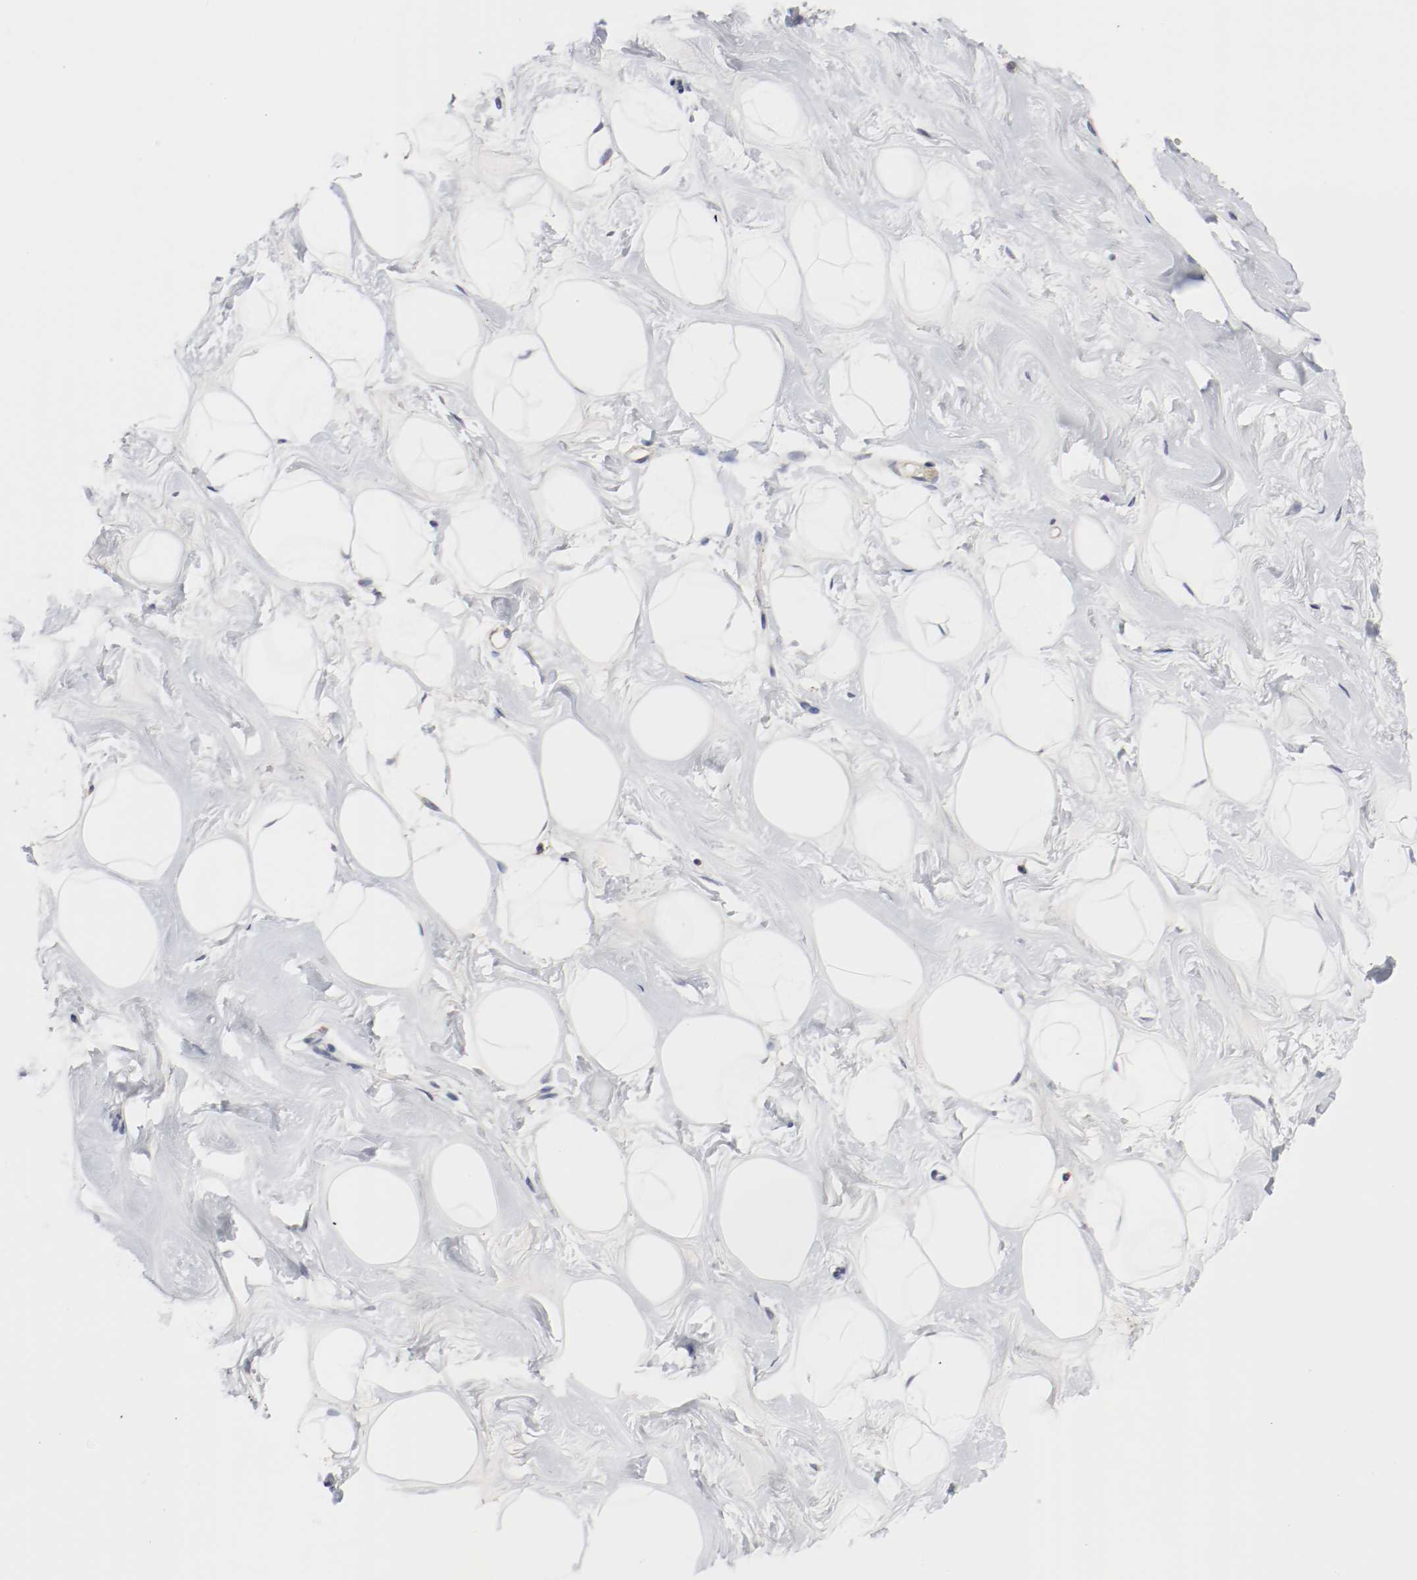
{"staining": {"intensity": "weak", "quantity": "<25%", "location": "cytoplasmic/membranous"}, "tissue": "breast", "cell_type": "Adipocytes", "image_type": "normal", "snomed": [{"axis": "morphology", "description": "Normal tissue, NOS"}, {"axis": "topography", "description": "Breast"}], "caption": "Immunohistochemical staining of benign human breast demonstrates no significant staining in adipocytes. (Brightfield microscopy of DAB (3,3'-diaminobenzidine) IHC at high magnification).", "gene": "AFG3L2", "patient": {"sex": "female", "age": 23}}